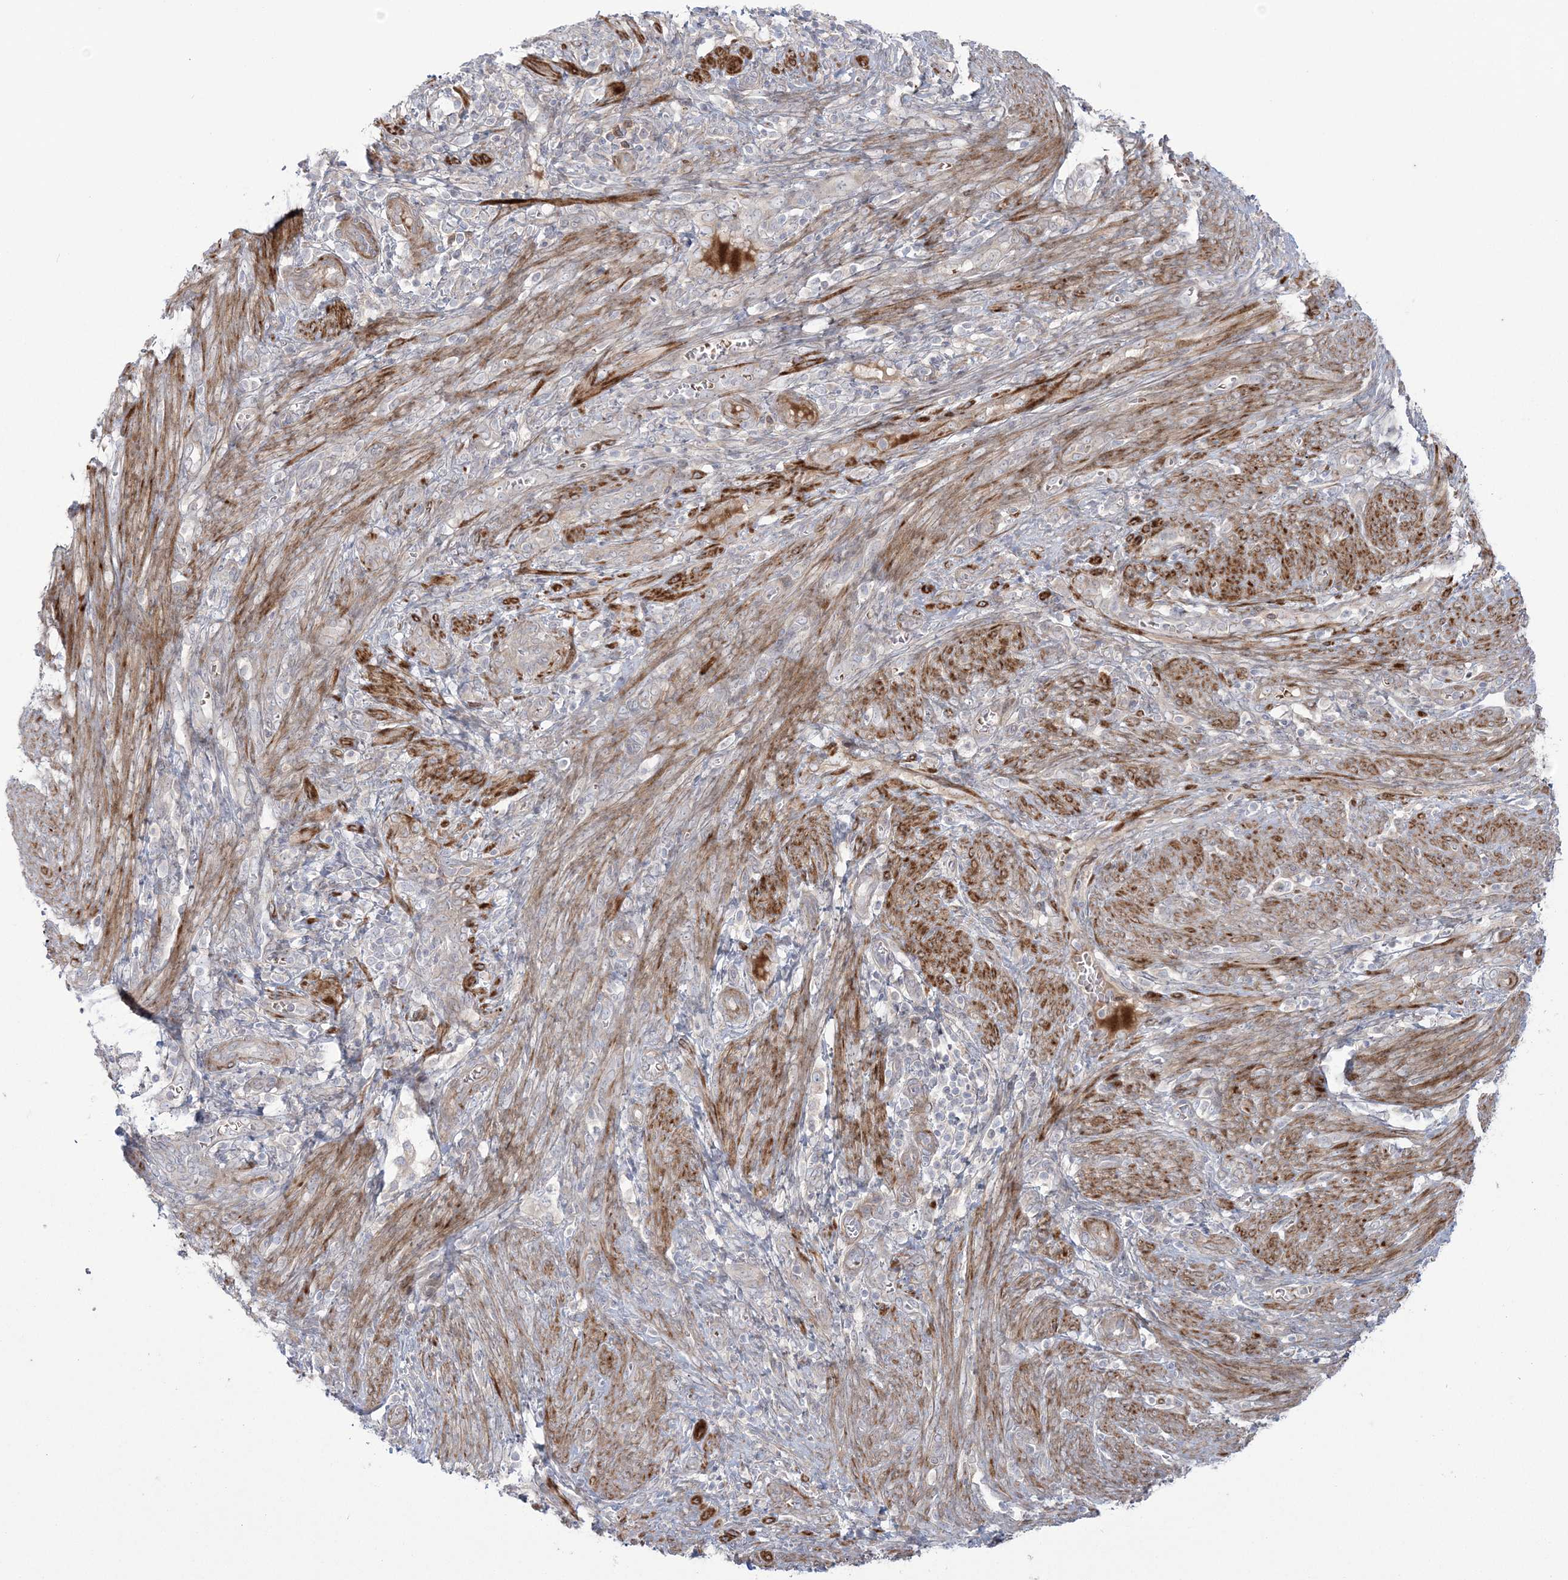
{"staining": {"intensity": "weak", "quantity": "<25%", "location": "cytoplasmic/membranous"}, "tissue": "endometrial cancer", "cell_type": "Tumor cells", "image_type": "cancer", "snomed": [{"axis": "morphology", "description": "Adenocarcinoma, NOS"}, {"axis": "topography", "description": "Endometrium"}], "caption": "This is a histopathology image of IHC staining of endometrial cancer (adenocarcinoma), which shows no positivity in tumor cells.", "gene": "NUDT9", "patient": {"sex": "female", "age": 51}}